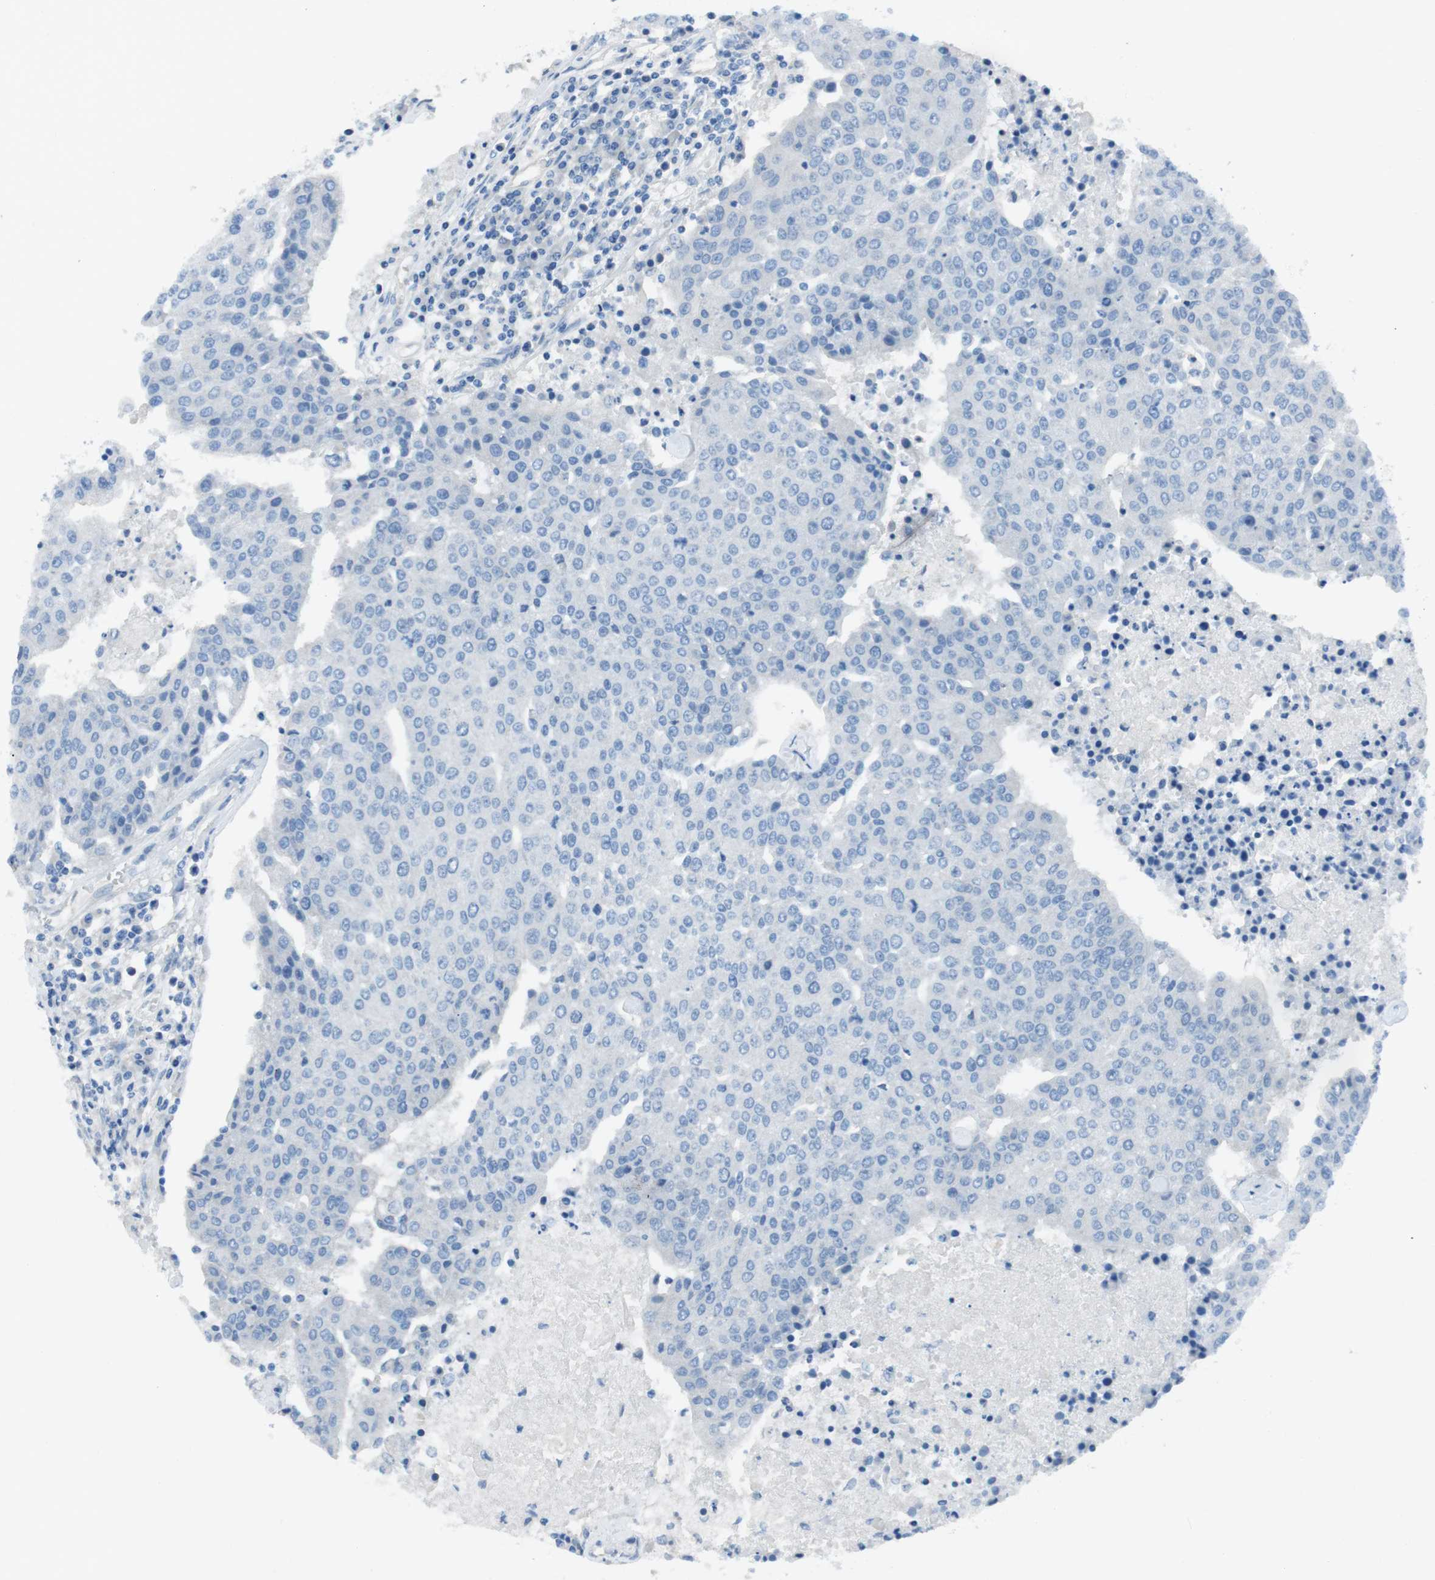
{"staining": {"intensity": "negative", "quantity": "none", "location": "none"}, "tissue": "urothelial cancer", "cell_type": "Tumor cells", "image_type": "cancer", "snomed": [{"axis": "morphology", "description": "Urothelial carcinoma, High grade"}, {"axis": "topography", "description": "Urinary bladder"}], "caption": "IHC image of neoplastic tissue: high-grade urothelial carcinoma stained with DAB (3,3'-diaminobenzidine) exhibits no significant protein positivity in tumor cells. (IHC, brightfield microscopy, high magnification).", "gene": "CYP2C8", "patient": {"sex": "female", "age": 85}}